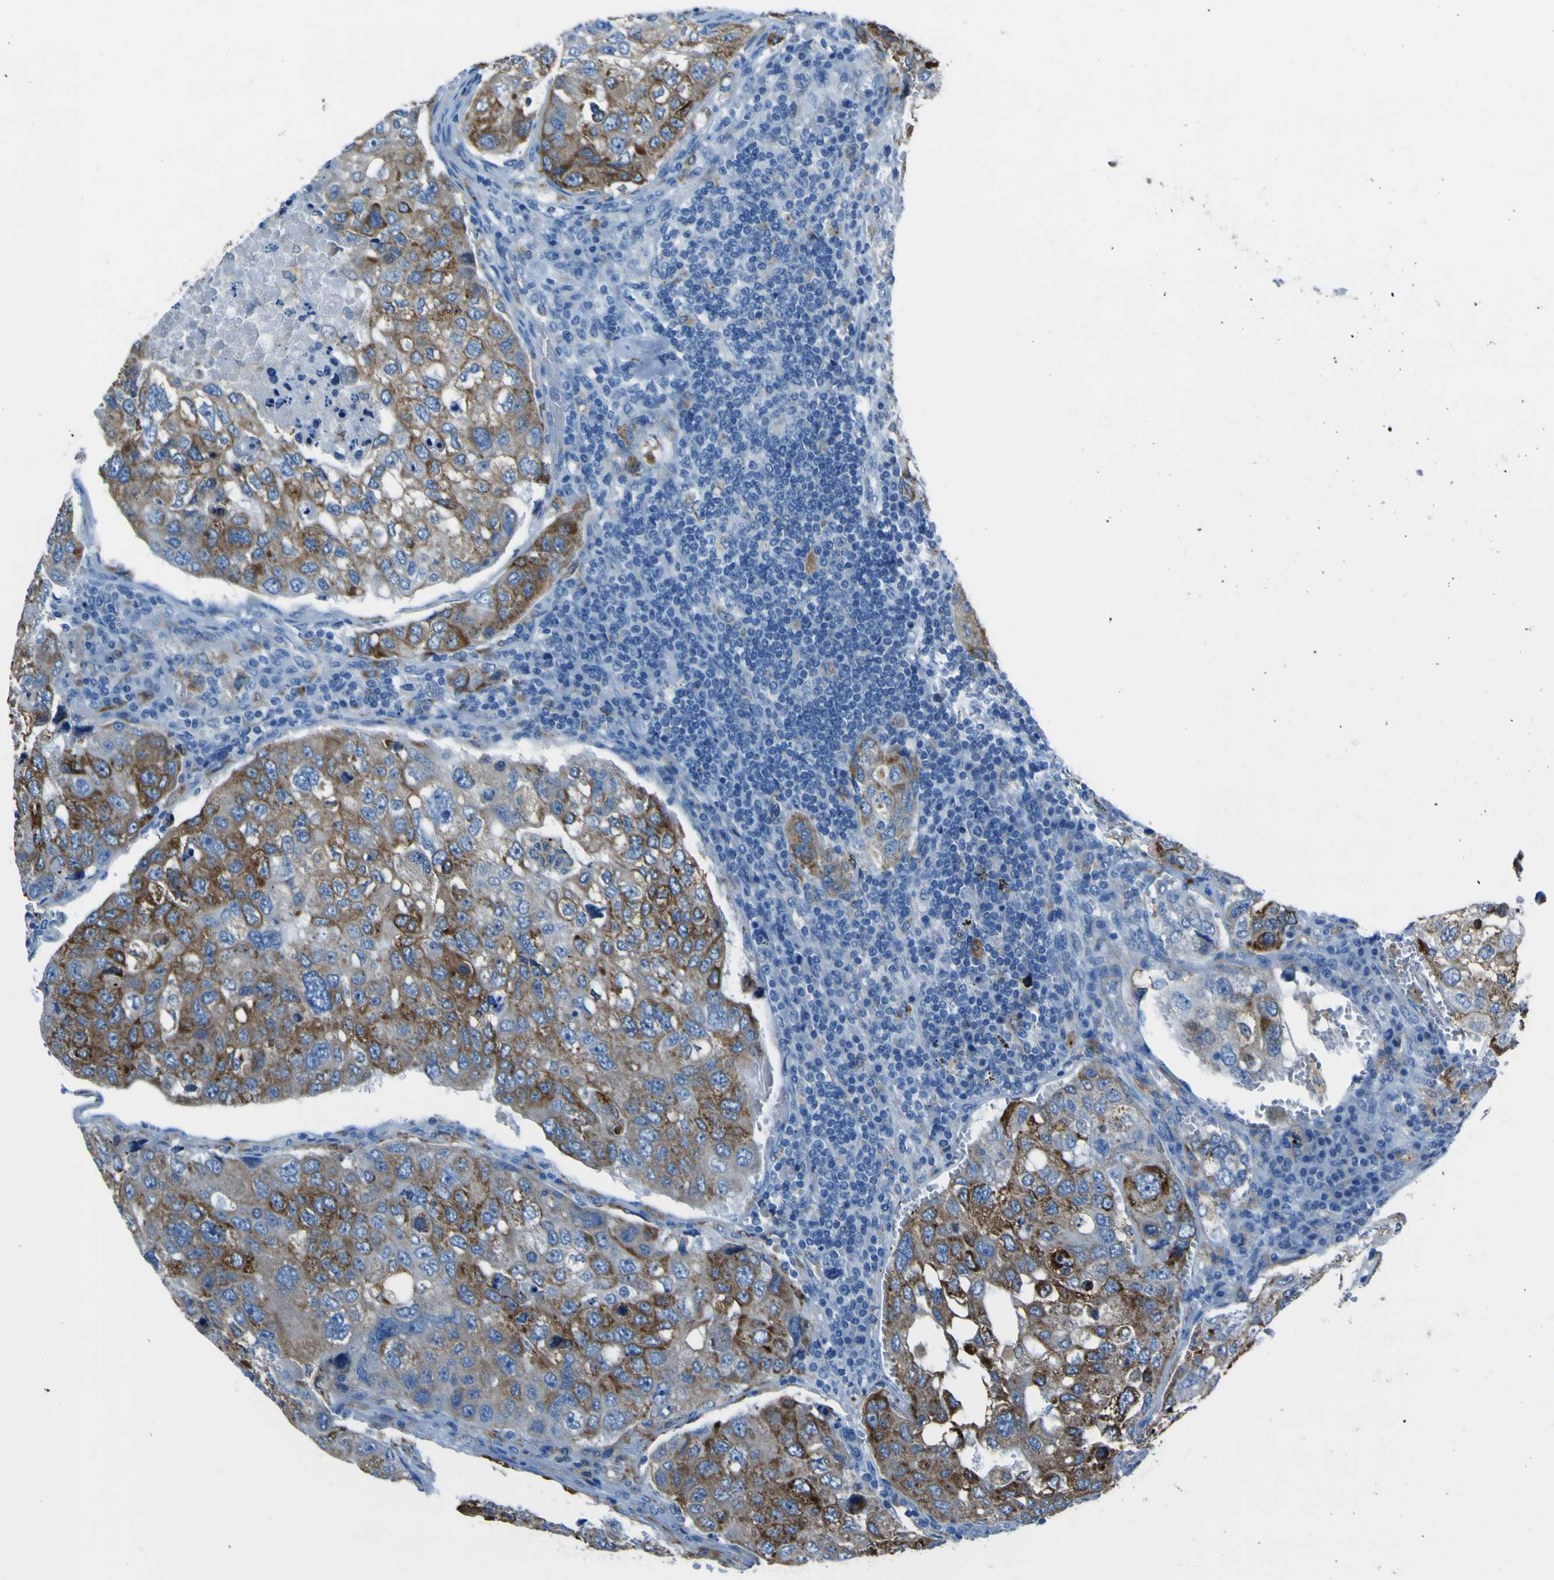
{"staining": {"intensity": "moderate", "quantity": ">75%", "location": "cytoplasmic/membranous"}, "tissue": "urothelial cancer", "cell_type": "Tumor cells", "image_type": "cancer", "snomed": [{"axis": "morphology", "description": "Urothelial carcinoma, High grade"}, {"axis": "topography", "description": "Lymph node"}, {"axis": "topography", "description": "Urinary bladder"}], "caption": "The micrograph shows staining of high-grade urothelial carcinoma, revealing moderate cytoplasmic/membranous protein positivity (brown color) within tumor cells.", "gene": "ACSL1", "patient": {"sex": "male", "age": 51}}